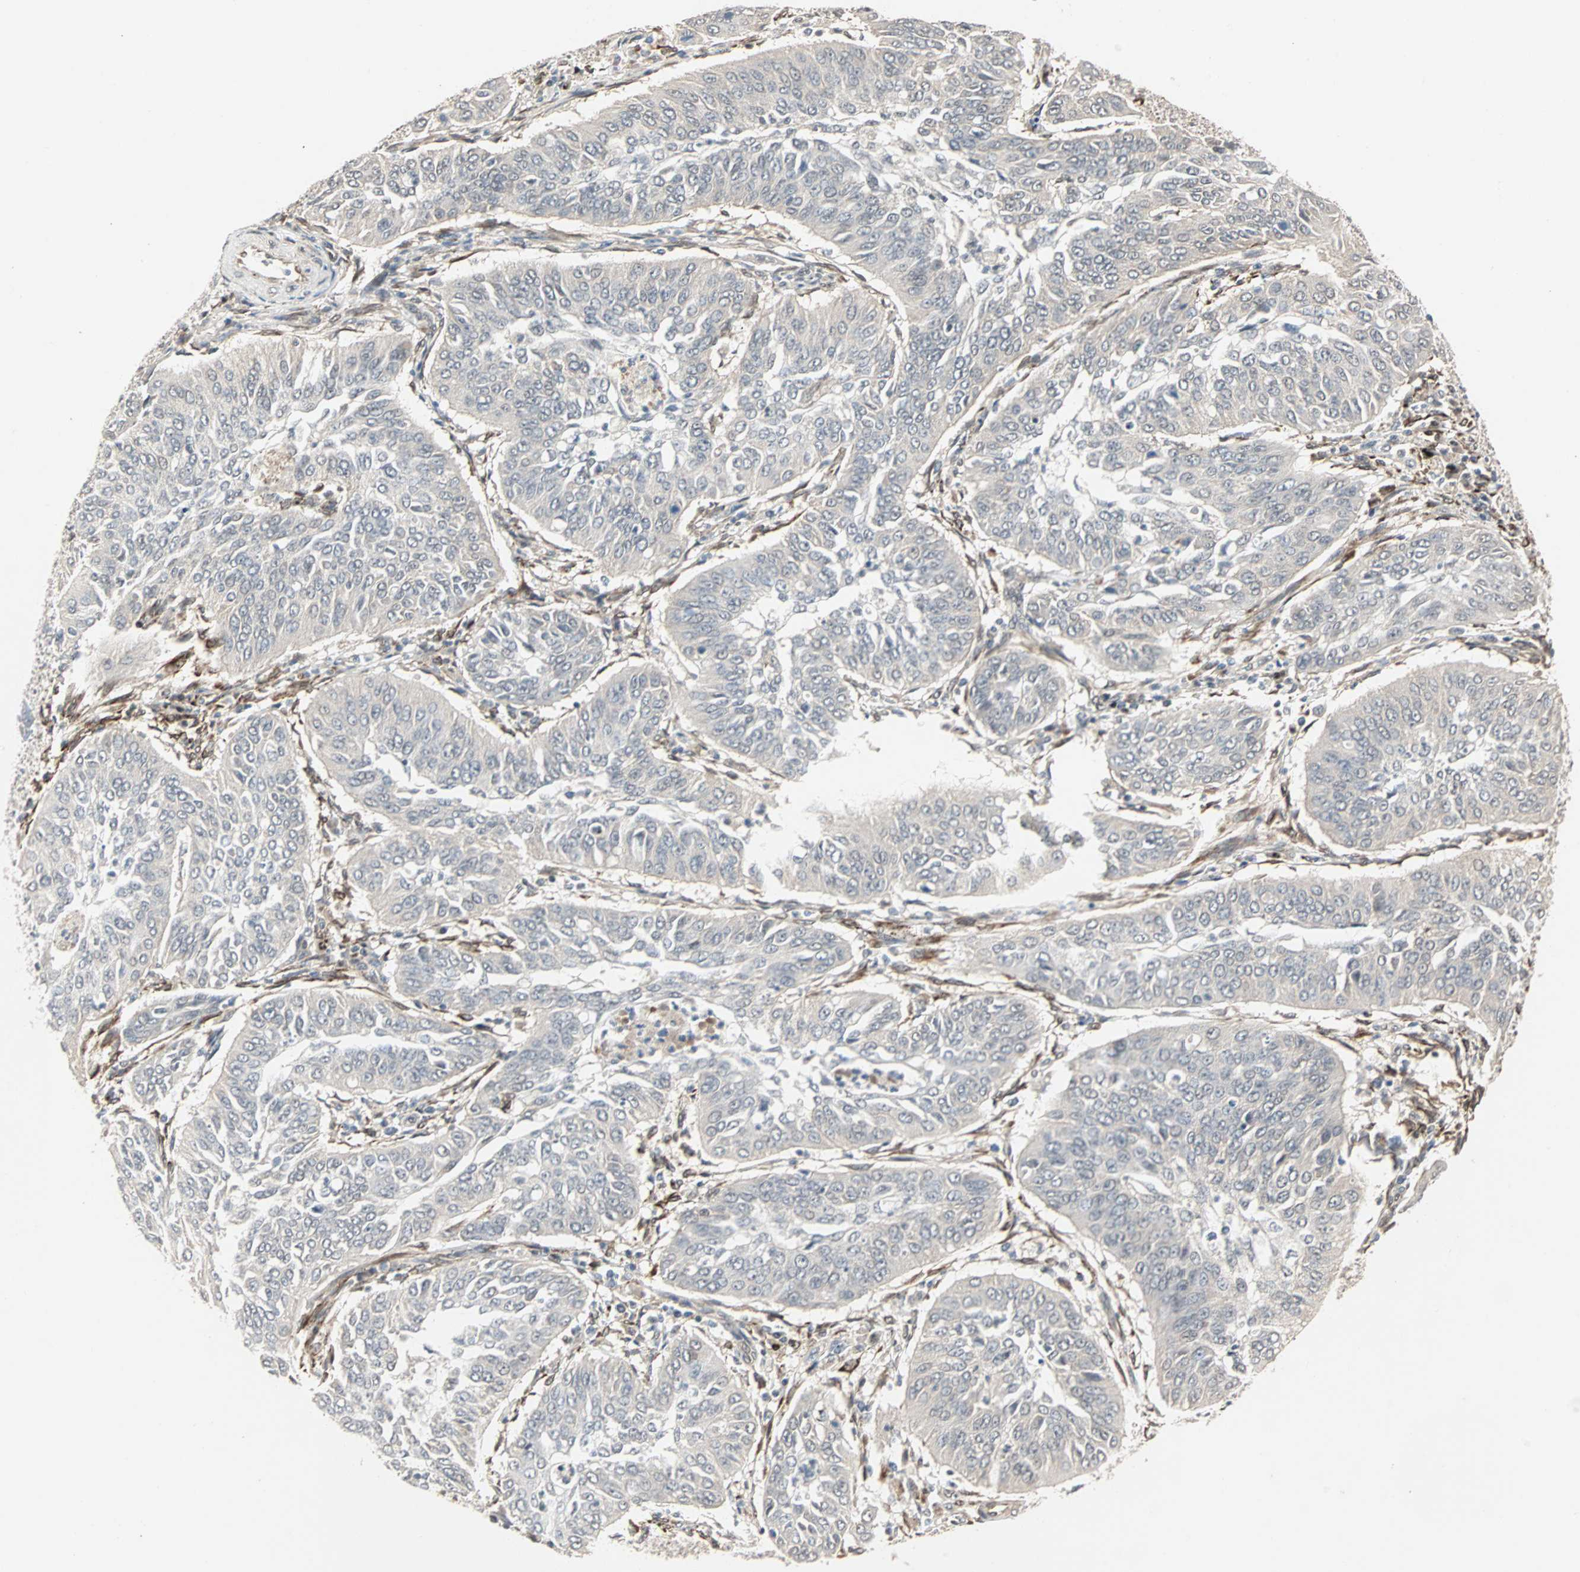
{"staining": {"intensity": "negative", "quantity": "none", "location": "none"}, "tissue": "cervical cancer", "cell_type": "Tumor cells", "image_type": "cancer", "snomed": [{"axis": "morphology", "description": "Normal tissue, NOS"}, {"axis": "morphology", "description": "Squamous cell carcinoma, NOS"}, {"axis": "topography", "description": "Cervix"}], "caption": "DAB immunohistochemical staining of cervical cancer (squamous cell carcinoma) shows no significant positivity in tumor cells.", "gene": "TRPV4", "patient": {"sex": "female", "age": 39}}